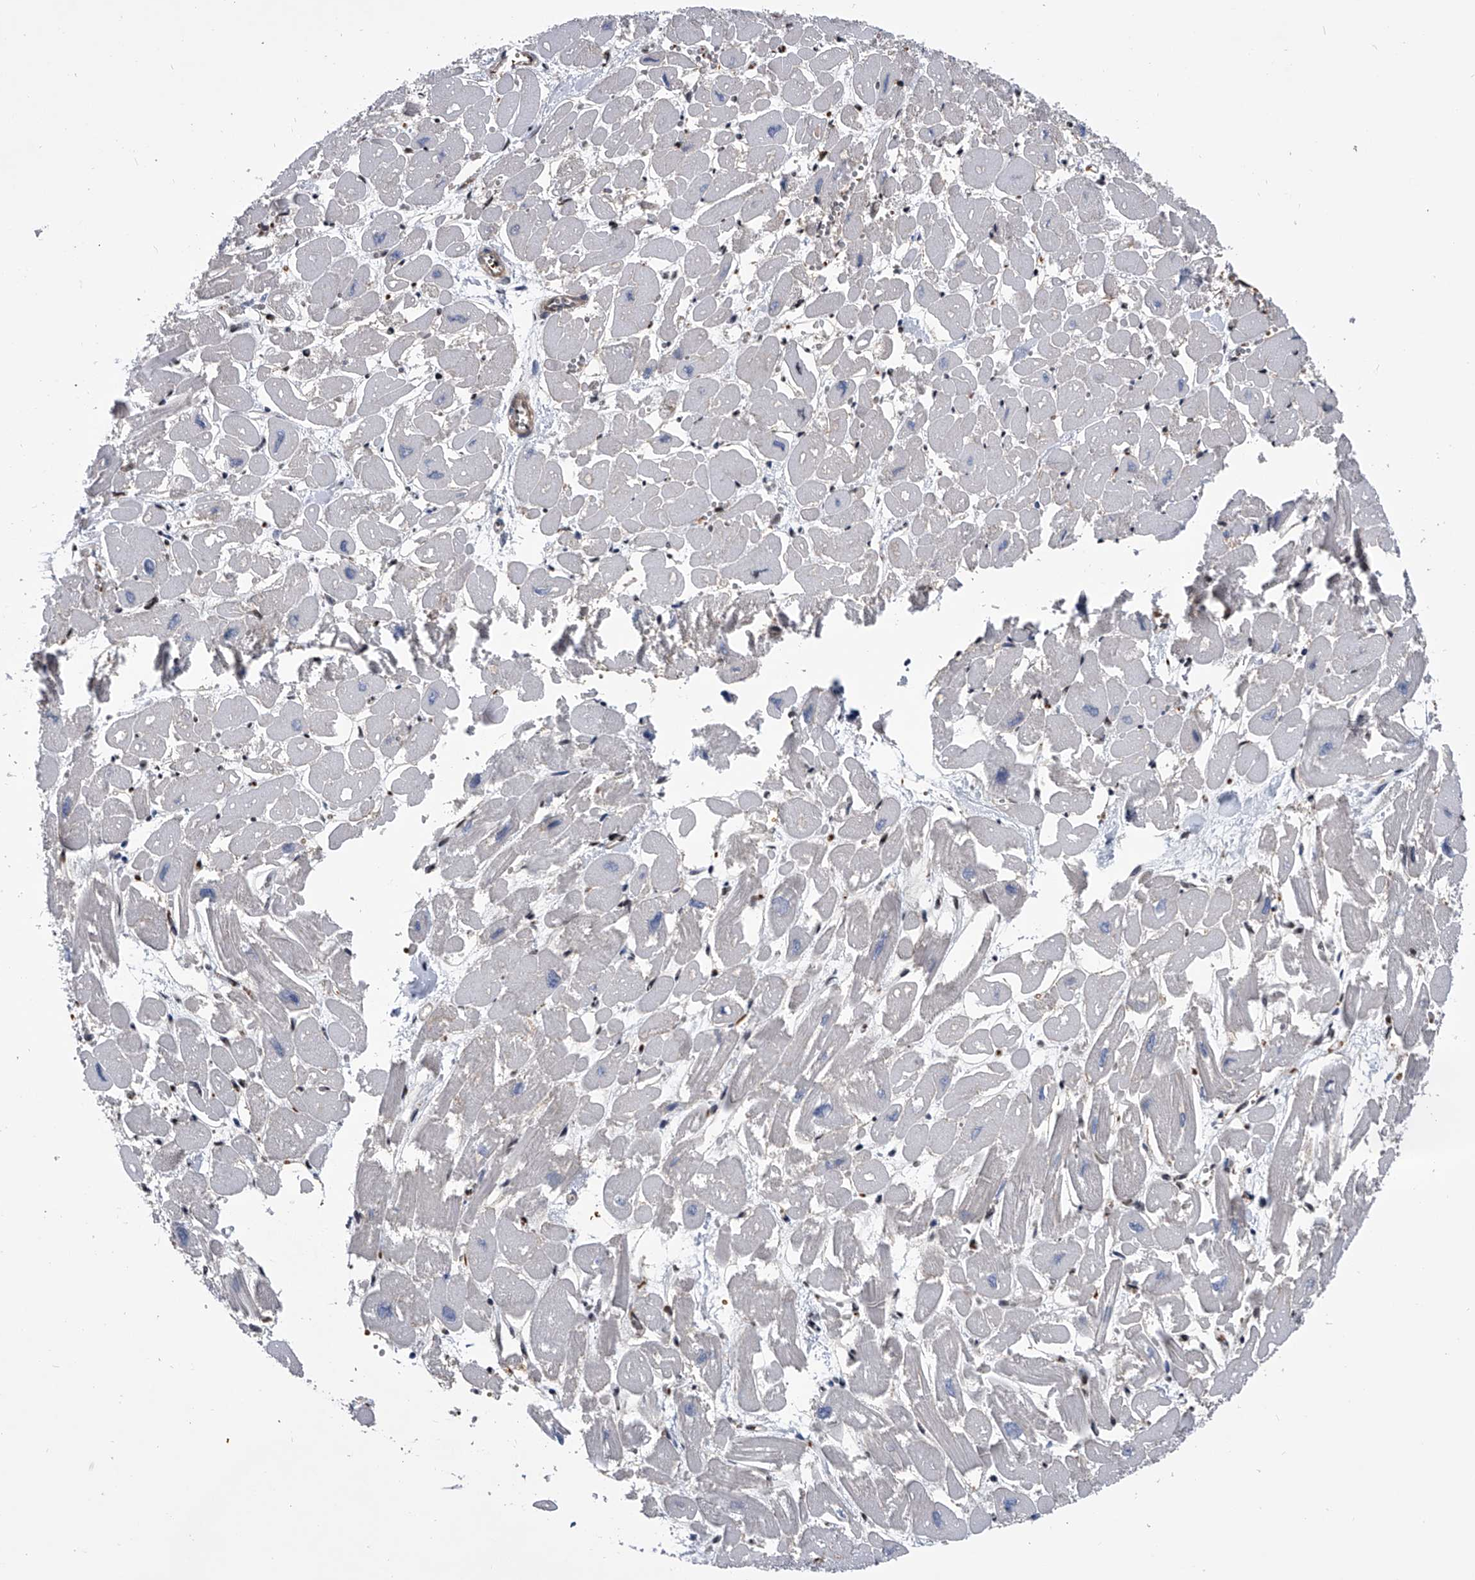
{"staining": {"intensity": "moderate", "quantity": "<25%", "location": "nuclear"}, "tissue": "heart muscle", "cell_type": "Cardiomyocytes", "image_type": "normal", "snomed": [{"axis": "morphology", "description": "Normal tissue, NOS"}, {"axis": "topography", "description": "Heart"}], "caption": "Immunohistochemical staining of benign heart muscle exhibits low levels of moderate nuclear positivity in about <25% of cardiomyocytes. Ihc stains the protein of interest in brown and the nuclei are stained blue.", "gene": "SIM2", "patient": {"sex": "male", "age": 54}}